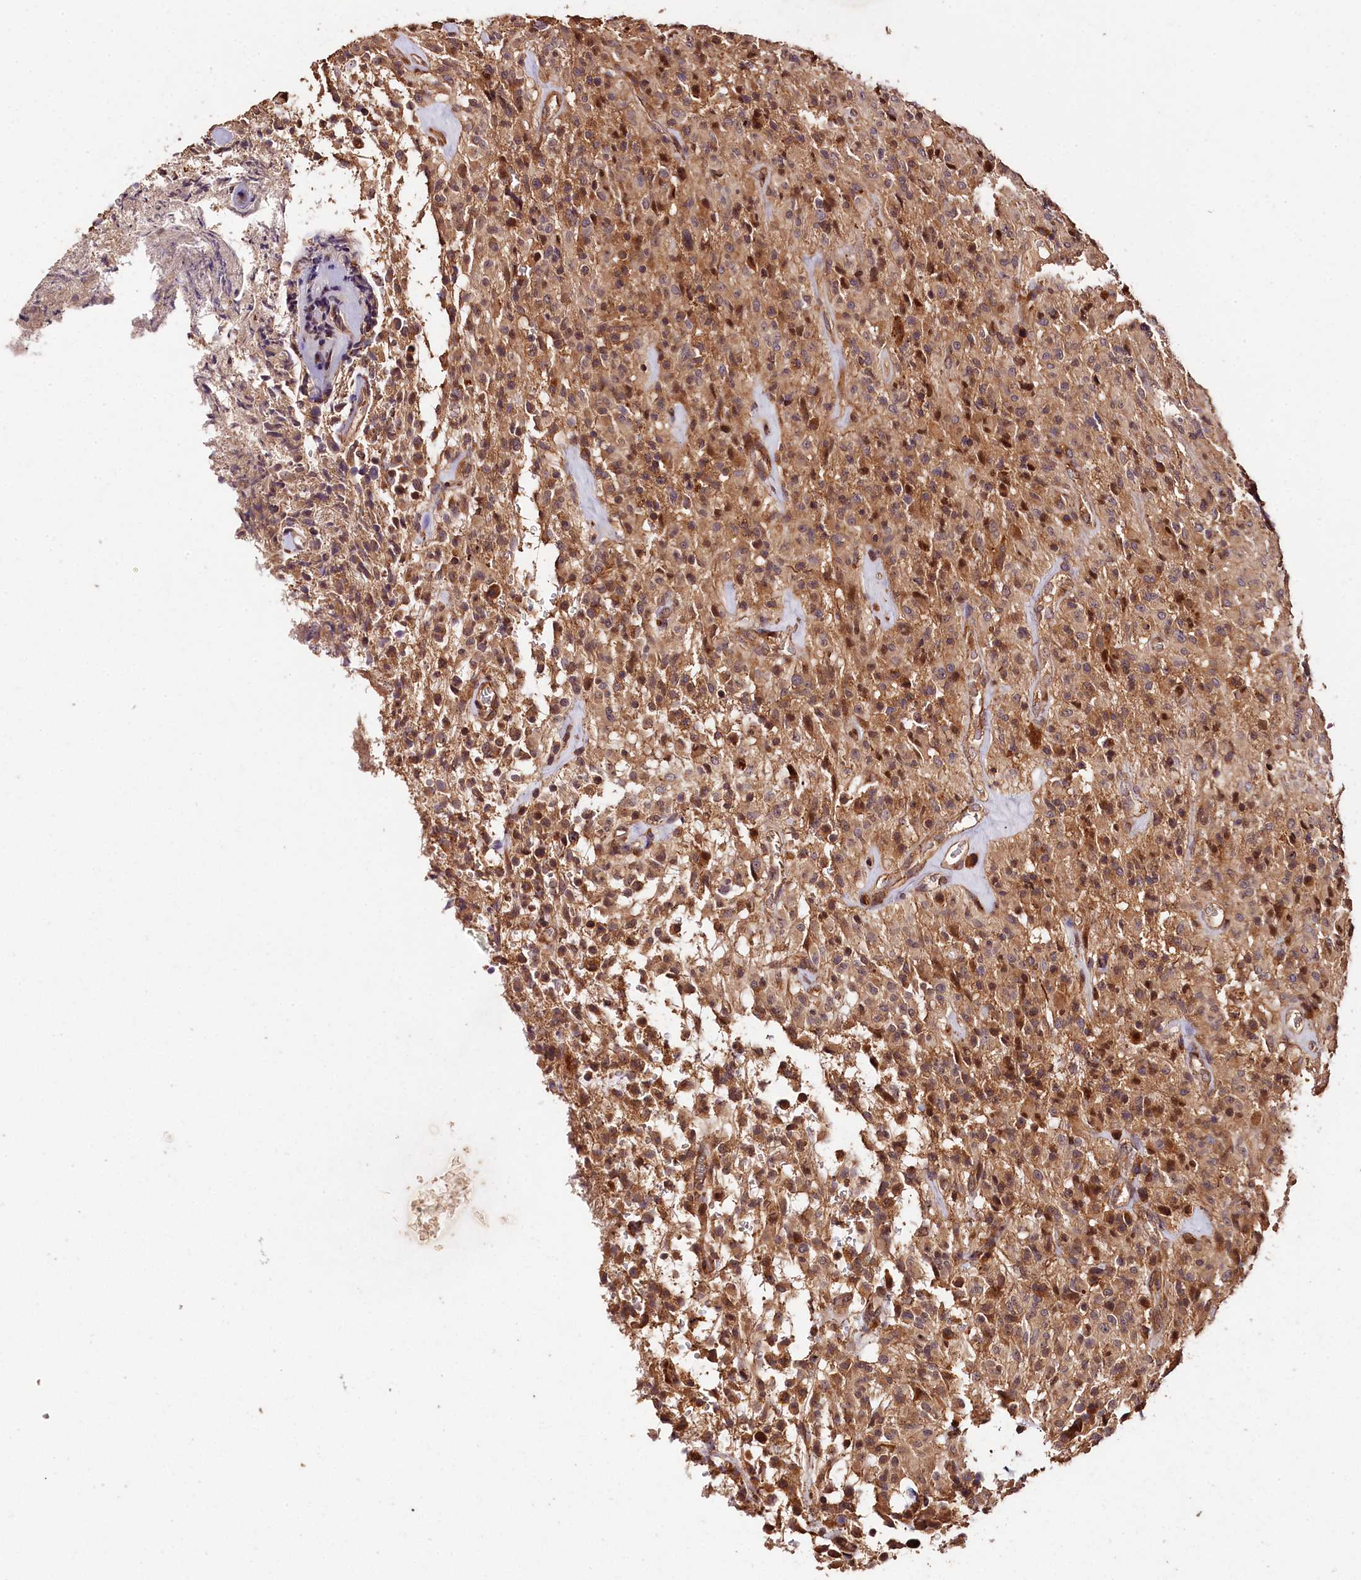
{"staining": {"intensity": "weak", "quantity": ">75%", "location": "cytoplasmic/membranous"}, "tissue": "glioma", "cell_type": "Tumor cells", "image_type": "cancer", "snomed": [{"axis": "morphology", "description": "Glioma, malignant, High grade"}, {"axis": "topography", "description": "Brain"}], "caption": "DAB (3,3'-diaminobenzidine) immunohistochemical staining of glioma shows weak cytoplasmic/membranous protein expression in about >75% of tumor cells. (DAB IHC, brown staining for protein, blue staining for nuclei).", "gene": "KPTN", "patient": {"sex": "female", "age": 57}}